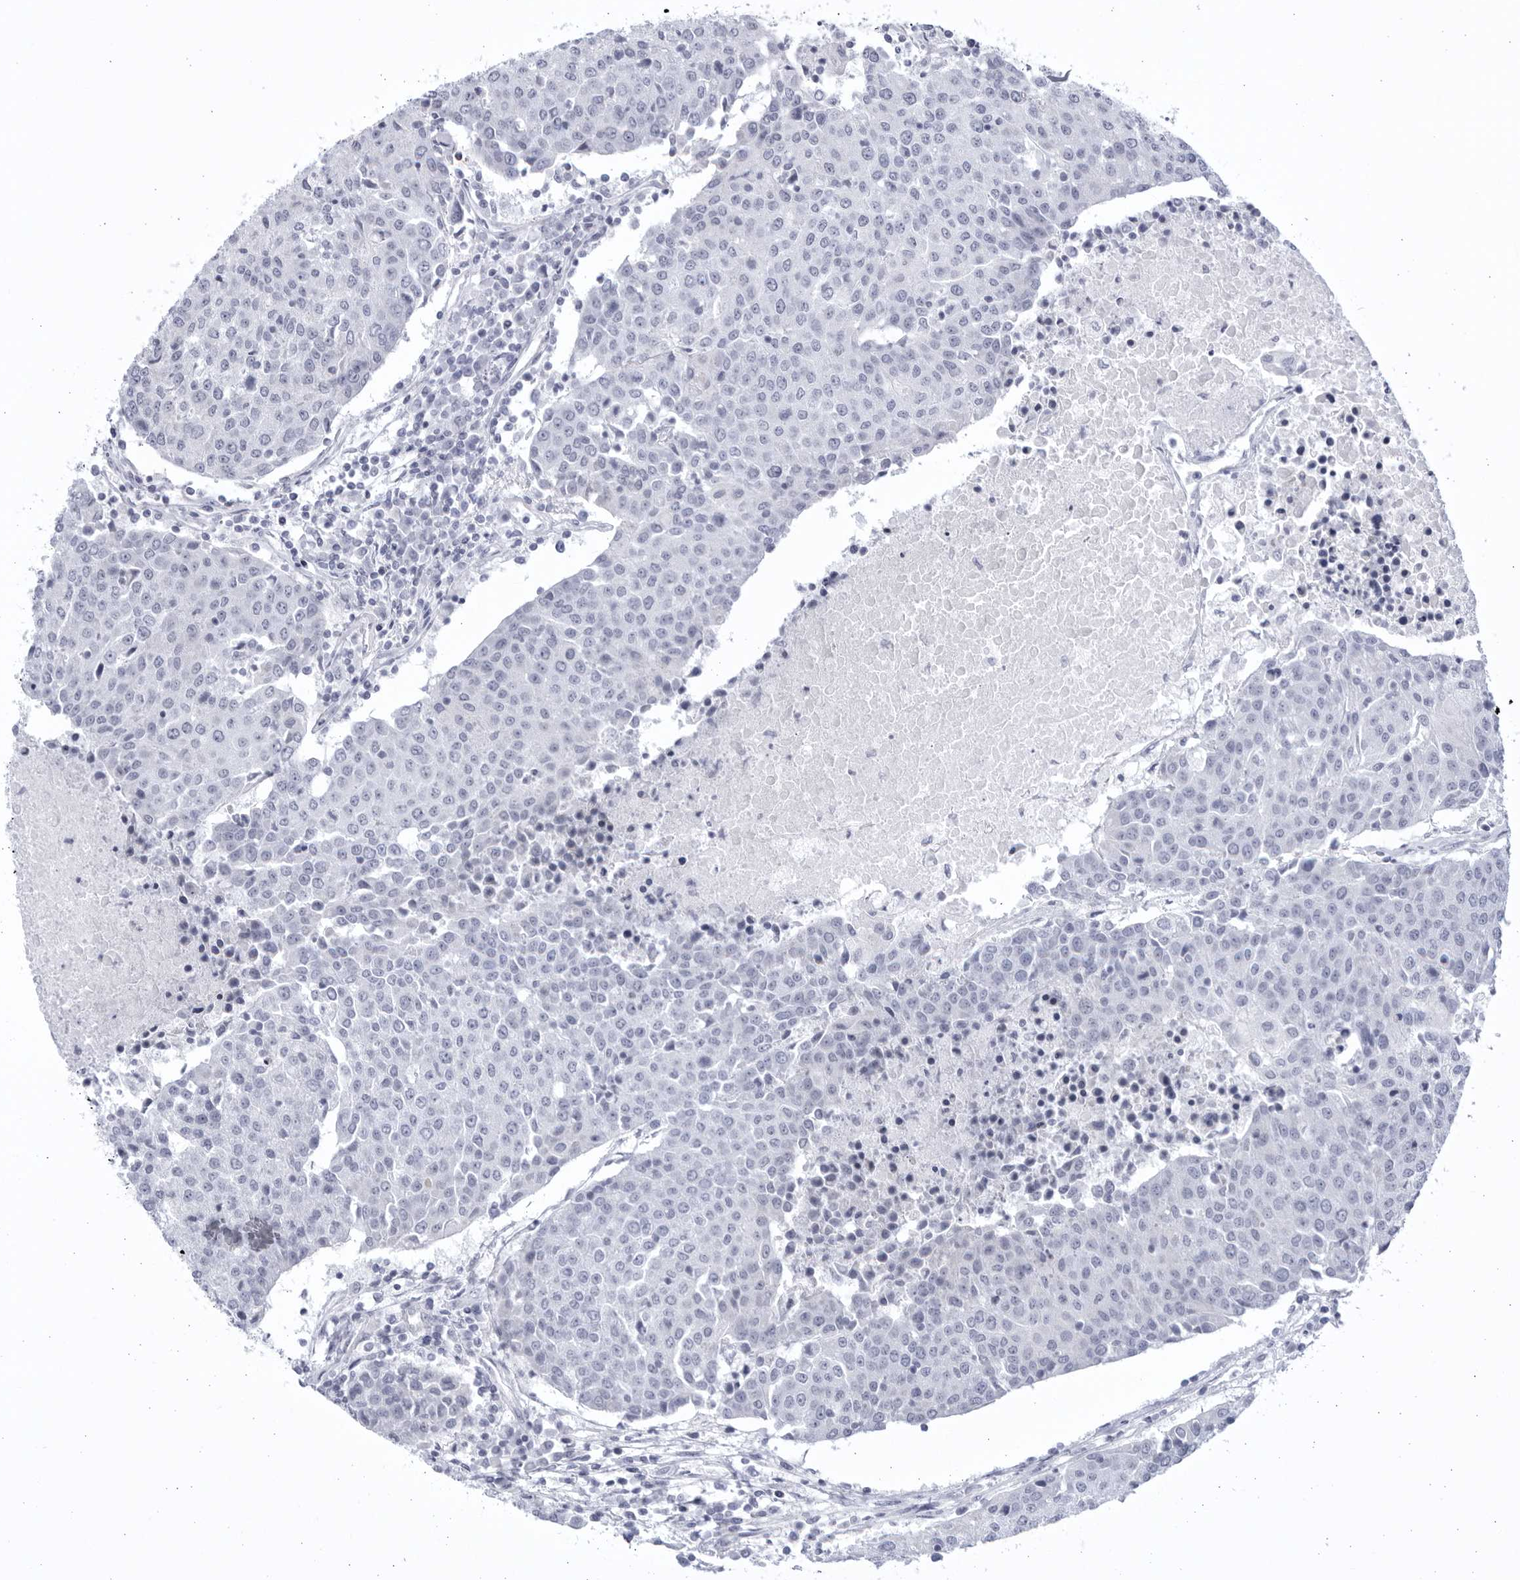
{"staining": {"intensity": "negative", "quantity": "none", "location": "none"}, "tissue": "urothelial cancer", "cell_type": "Tumor cells", "image_type": "cancer", "snomed": [{"axis": "morphology", "description": "Urothelial carcinoma, High grade"}, {"axis": "topography", "description": "Urinary bladder"}], "caption": "Immunohistochemical staining of high-grade urothelial carcinoma displays no significant positivity in tumor cells.", "gene": "CCDC181", "patient": {"sex": "female", "age": 85}}